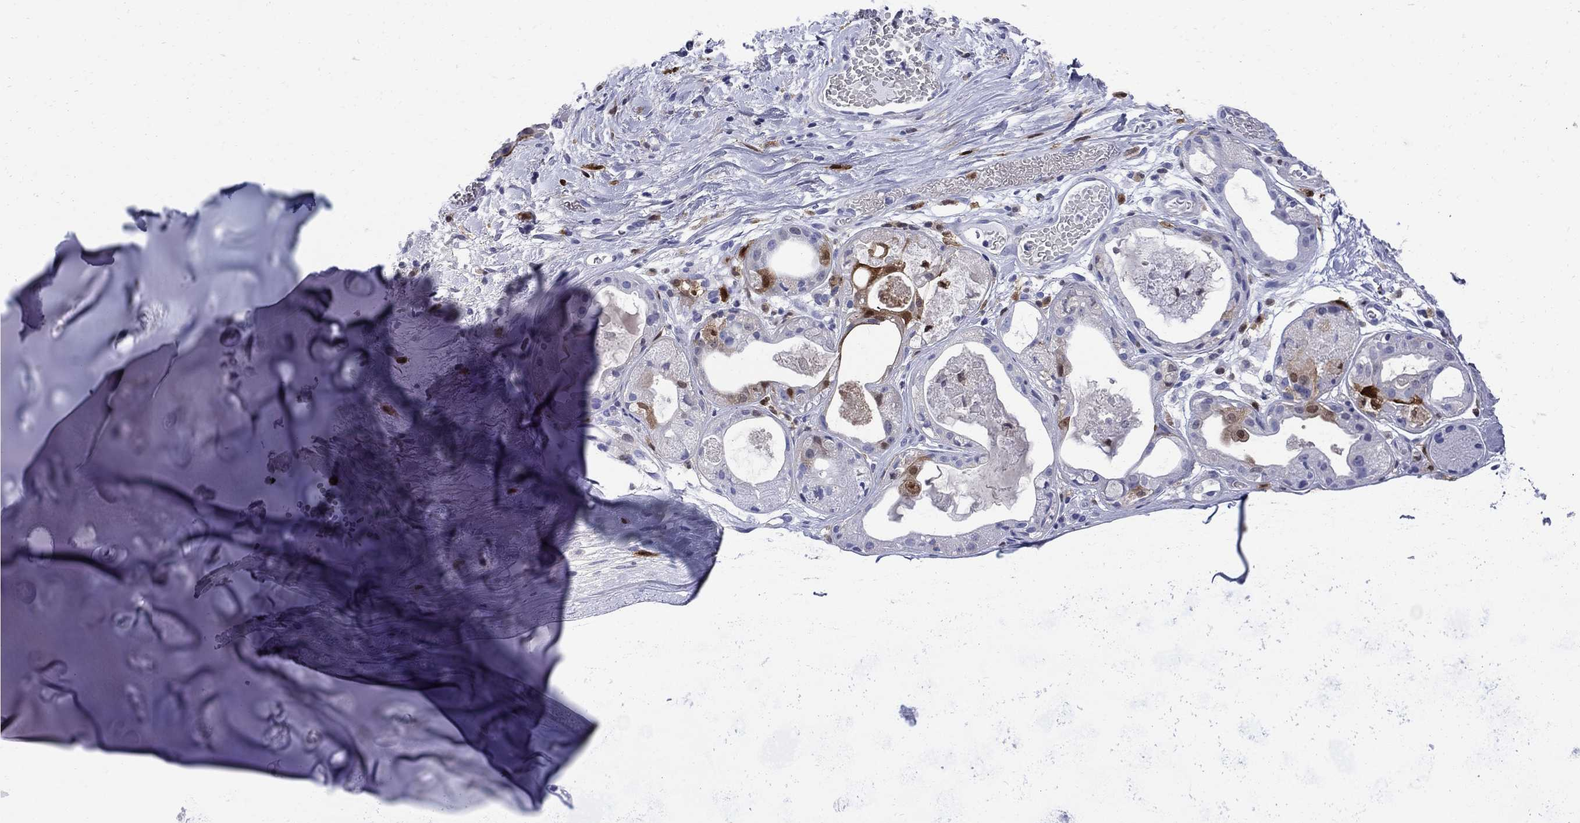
{"staining": {"intensity": "negative", "quantity": "none", "location": "none"}, "tissue": "soft tissue", "cell_type": "Chondrocytes", "image_type": "normal", "snomed": [{"axis": "morphology", "description": "Normal tissue, NOS"}, {"axis": "topography", "description": "Cartilage tissue"}], "caption": "Immunohistochemistry (IHC) image of normal human soft tissue stained for a protein (brown), which exhibits no expression in chondrocytes.", "gene": "SERPINB2", "patient": {"sex": "male", "age": 81}}